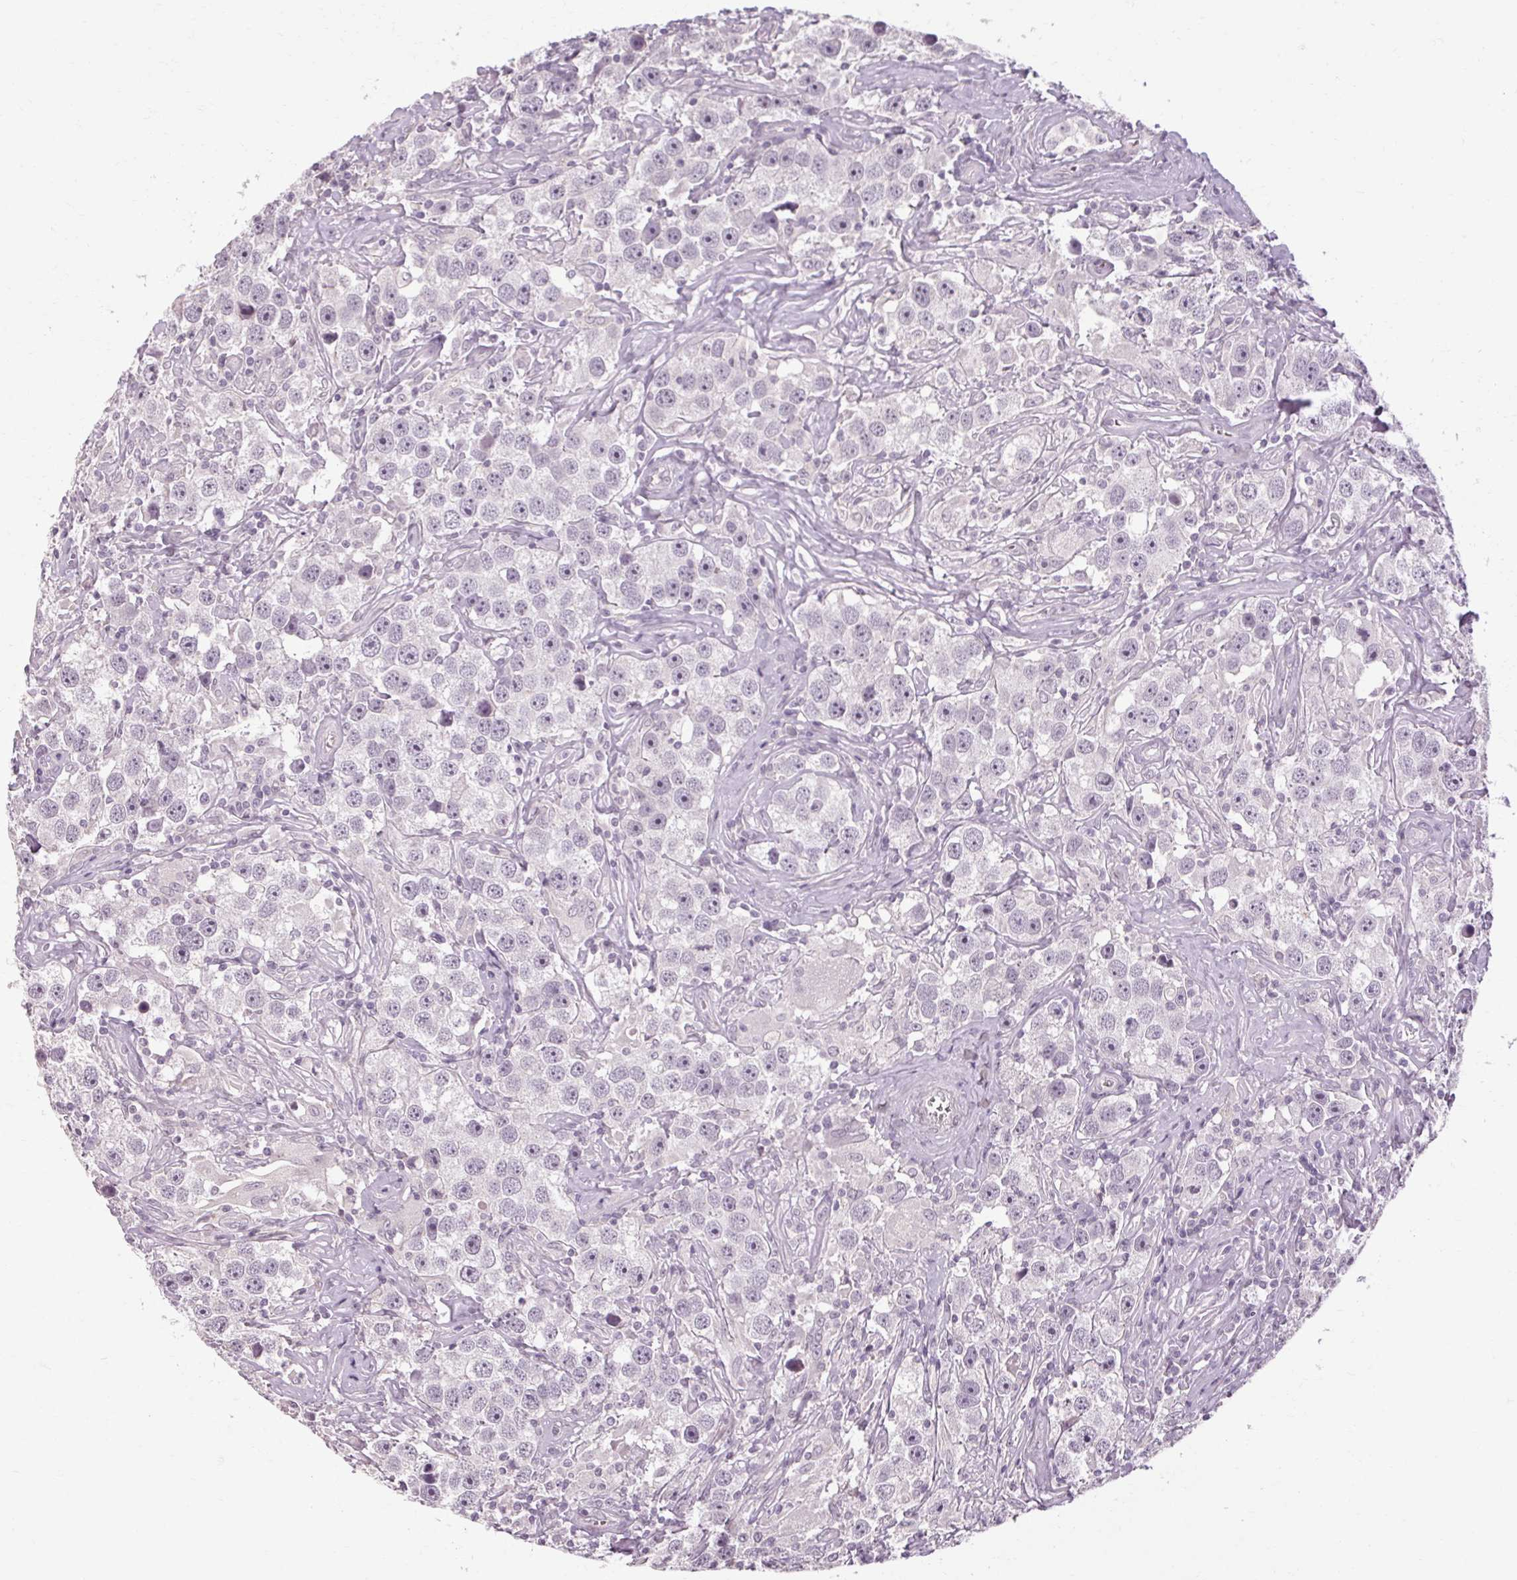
{"staining": {"intensity": "negative", "quantity": "none", "location": "none"}, "tissue": "testis cancer", "cell_type": "Tumor cells", "image_type": "cancer", "snomed": [{"axis": "morphology", "description": "Seminoma, NOS"}, {"axis": "topography", "description": "Testis"}], "caption": "The immunohistochemistry (IHC) photomicrograph has no significant positivity in tumor cells of testis cancer (seminoma) tissue.", "gene": "POMC", "patient": {"sex": "male", "age": 49}}